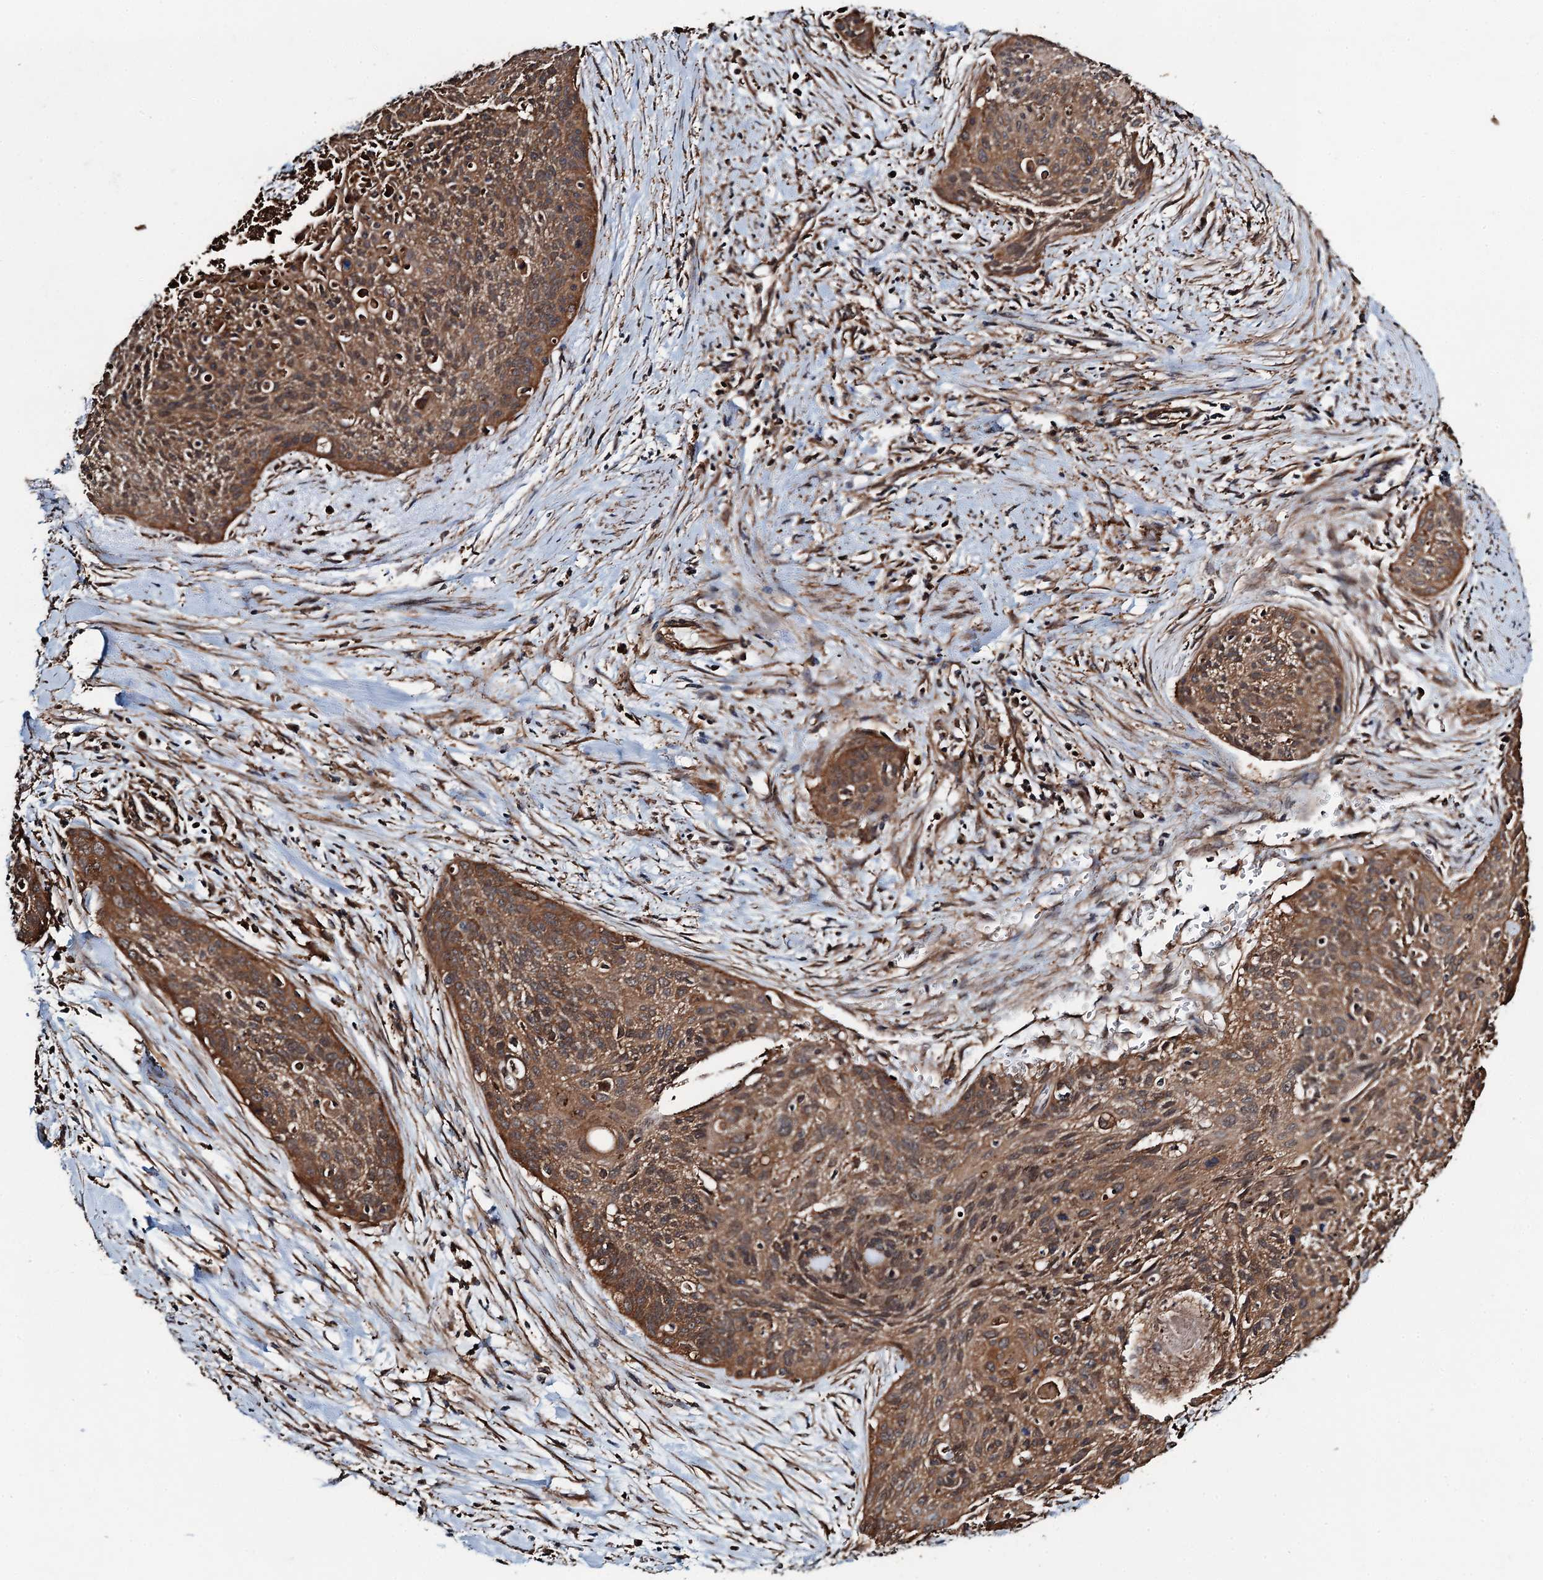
{"staining": {"intensity": "moderate", "quantity": ">75%", "location": "cytoplasmic/membranous,nuclear"}, "tissue": "cervical cancer", "cell_type": "Tumor cells", "image_type": "cancer", "snomed": [{"axis": "morphology", "description": "Squamous cell carcinoma, NOS"}, {"axis": "topography", "description": "Cervix"}], "caption": "IHC image of neoplastic tissue: human squamous cell carcinoma (cervical) stained using immunohistochemistry (IHC) shows medium levels of moderate protein expression localized specifically in the cytoplasmic/membranous and nuclear of tumor cells, appearing as a cytoplasmic/membranous and nuclear brown color.", "gene": "WHAMM", "patient": {"sex": "female", "age": 55}}